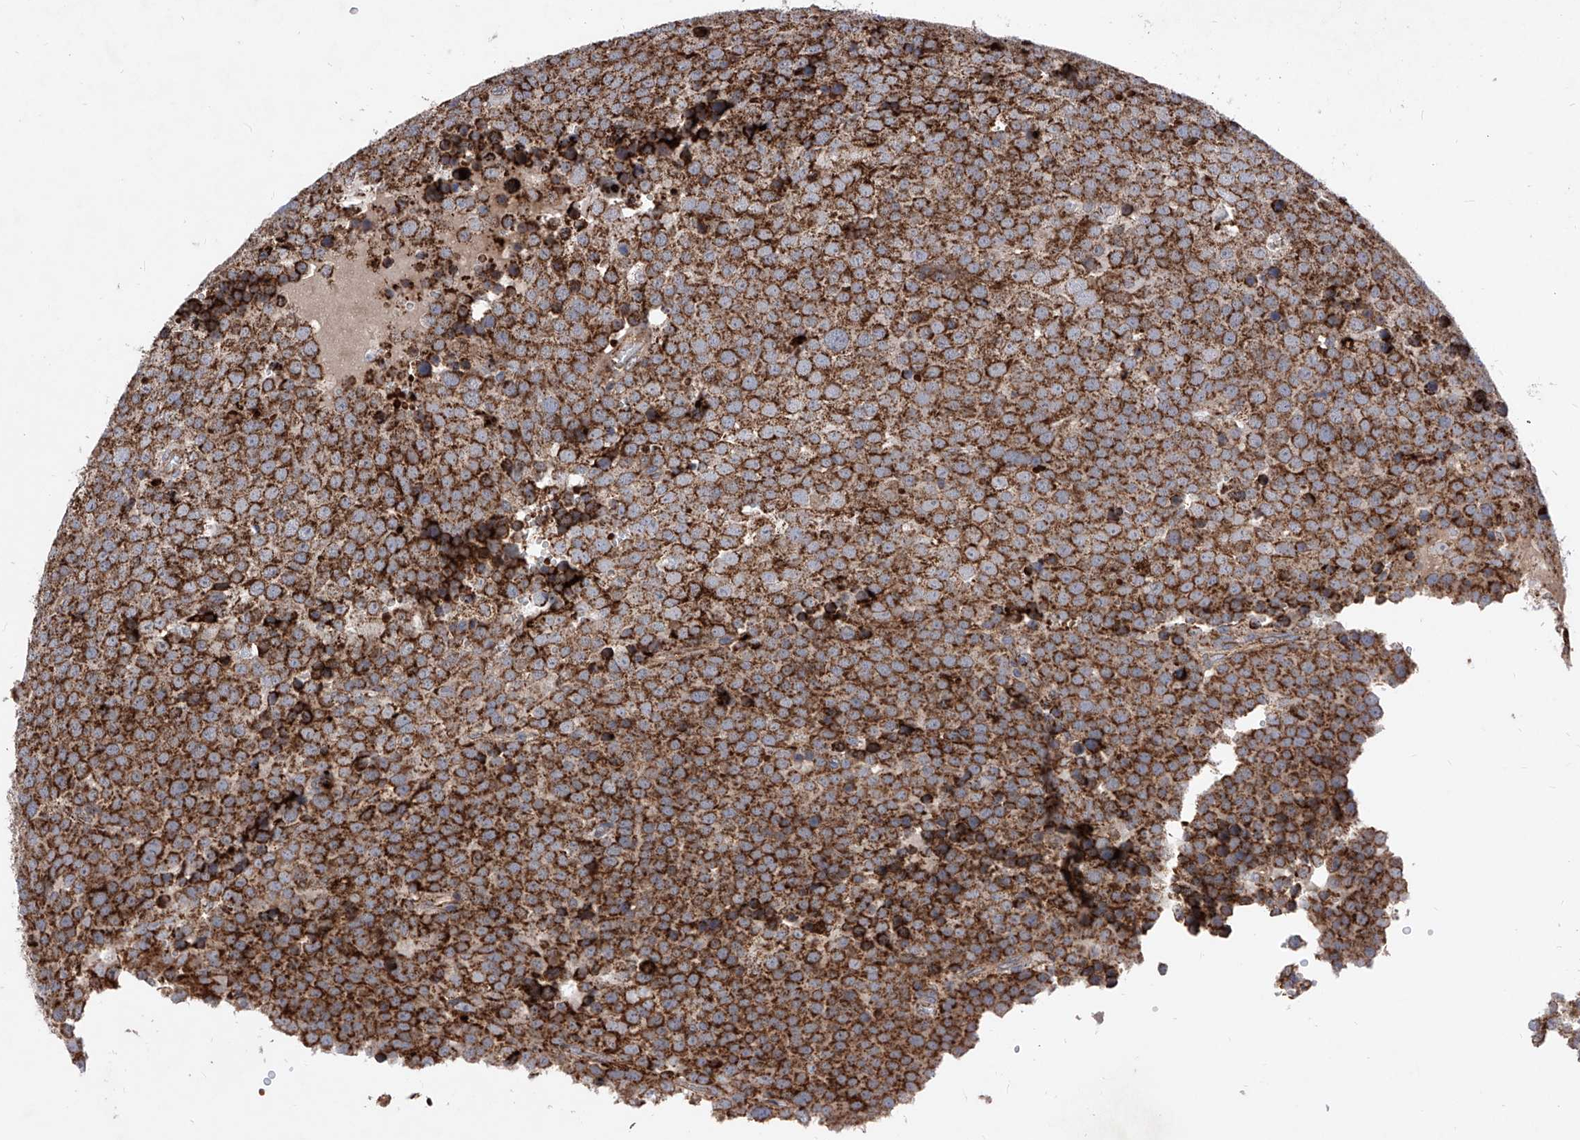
{"staining": {"intensity": "strong", "quantity": ">75%", "location": "cytoplasmic/membranous"}, "tissue": "testis cancer", "cell_type": "Tumor cells", "image_type": "cancer", "snomed": [{"axis": "morphology", "description": "Seminoma, NOS"}, {"axis": "topography", "description": "Testis"}], "caption": "A brown stain highlights strong cytoplasmic/membranous expression of a protein in seminoma (testis) tumor cells.", "gene": "SEMA6A", "patient": {"sex": "male", "age": 71}}